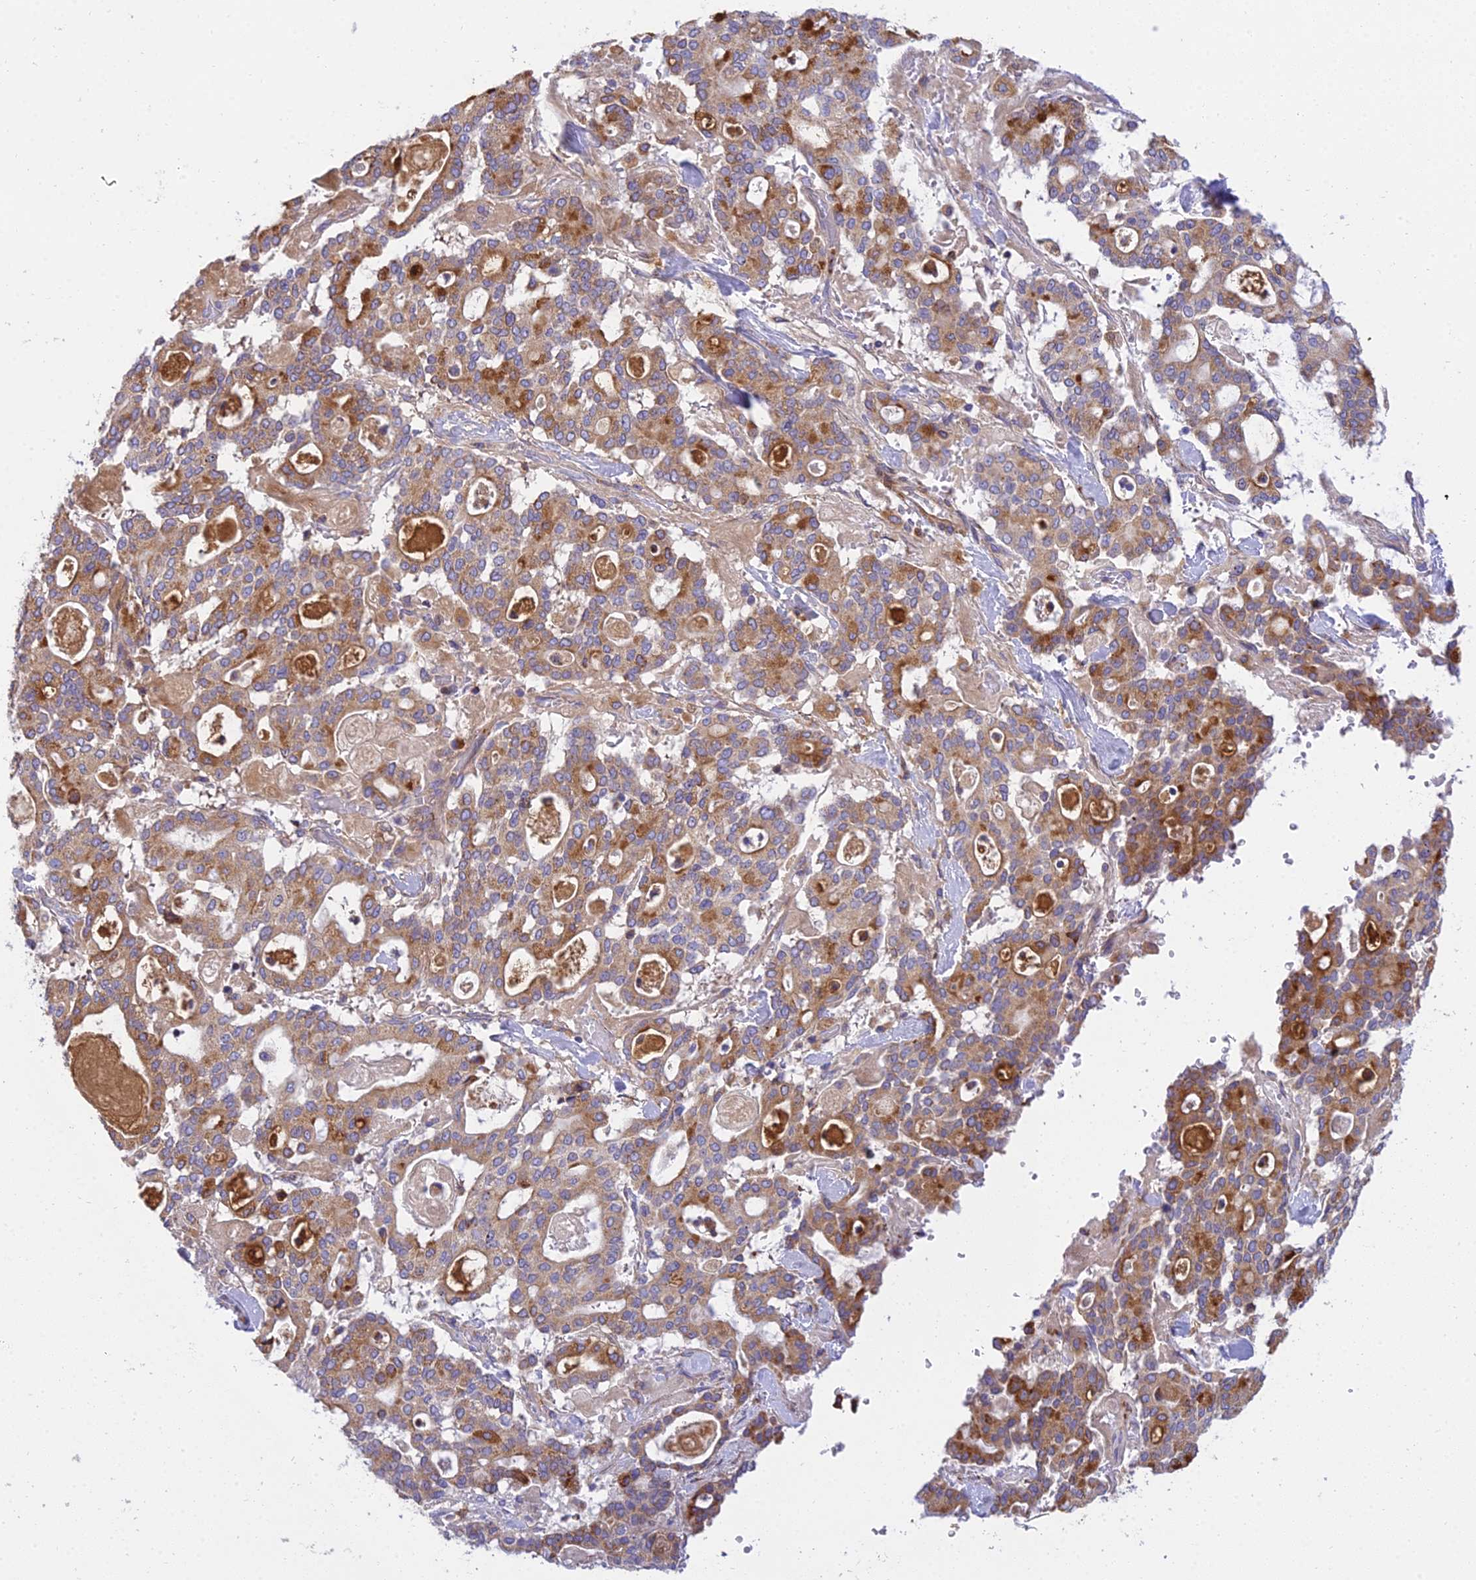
{"staining": {"intensity": "strong", "quantity": ">75%", "location": "cytoplasmic/membranous"}, "tissue": "pancreatic cancer", "cell_type": "Tumor cells", "image_type": "cancer", "snomed": [{"axis": "morphology", "description": "Adenocarcinoma, NOS"}, {"axis": "topography", "description": "Pancreas"}], "caption": "Tumor cells demonstrate high levels of strong cytoplasmic/membranous positivity in approximately >75% of cells in adenocarcinoma (pancreatic). (Stains: DAB in brown, nuclei in blue, Microscopy: brightfield microscopy at high magnification).", "gene": "CLCN7", "patient": {"sex": "male", "age": 63}}